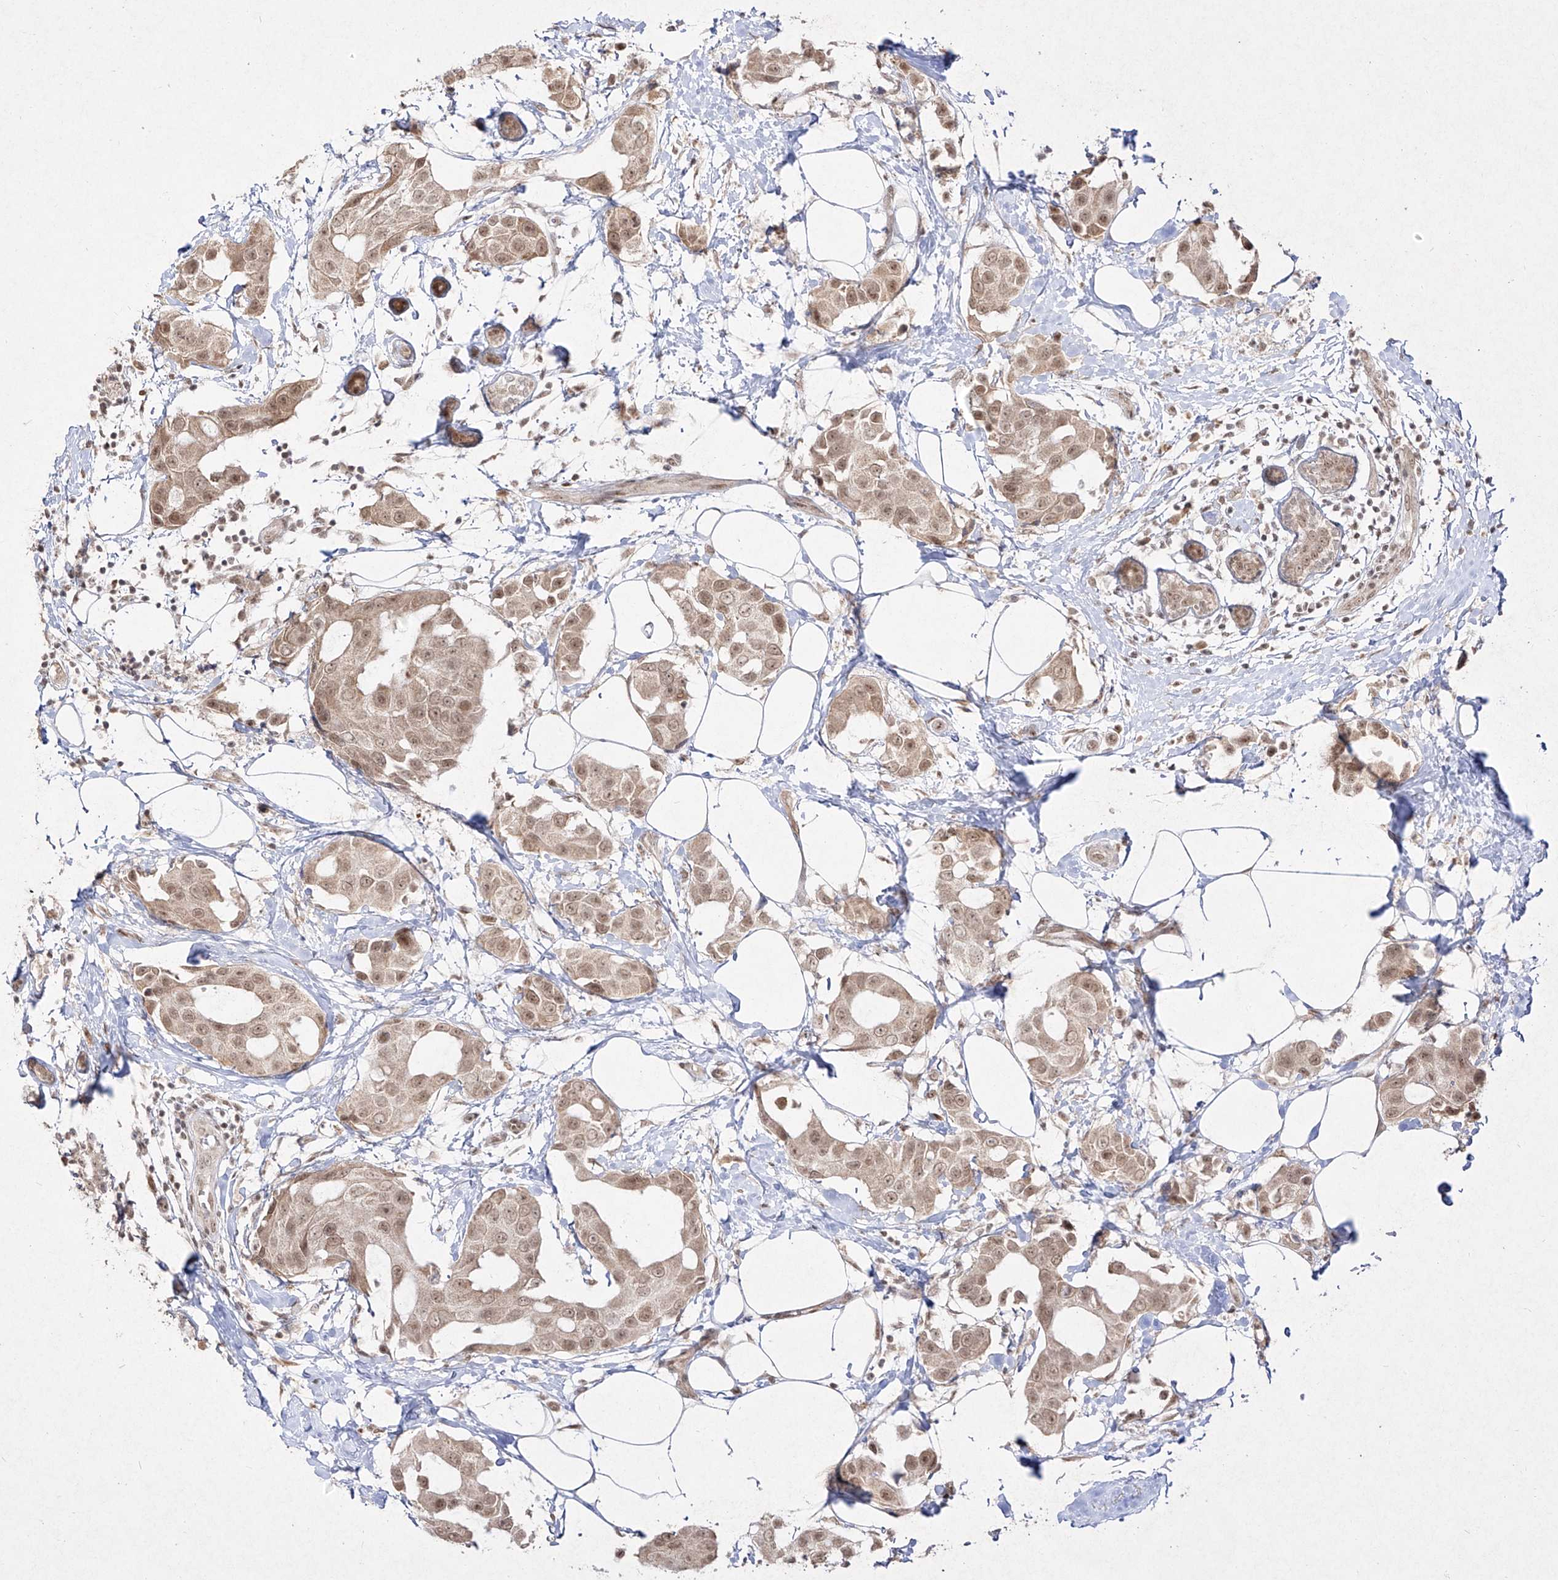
{"staining": {"intensity": "moderate", "quantity": ">75%", "location": "nuclear"}, "tissue": "breast cancer", "cell_type": "Tumor cells", "image_type": "cancer", "snomed": [{"axis": "morphology", "description": "Normal tissue, NOS"}, {"axis": "morphology", "description": "Duct carcinoma"}, {"axis": "topography", "description": "Breast"}], "caption": "Brown immunohistochemical staining in human breast intraductal carcinoma demonstrates moderate nuclear staining in about >75% of tumor cells.", "gene": "SNRNP27", "patient": {"sex": "female", "age": 39}}